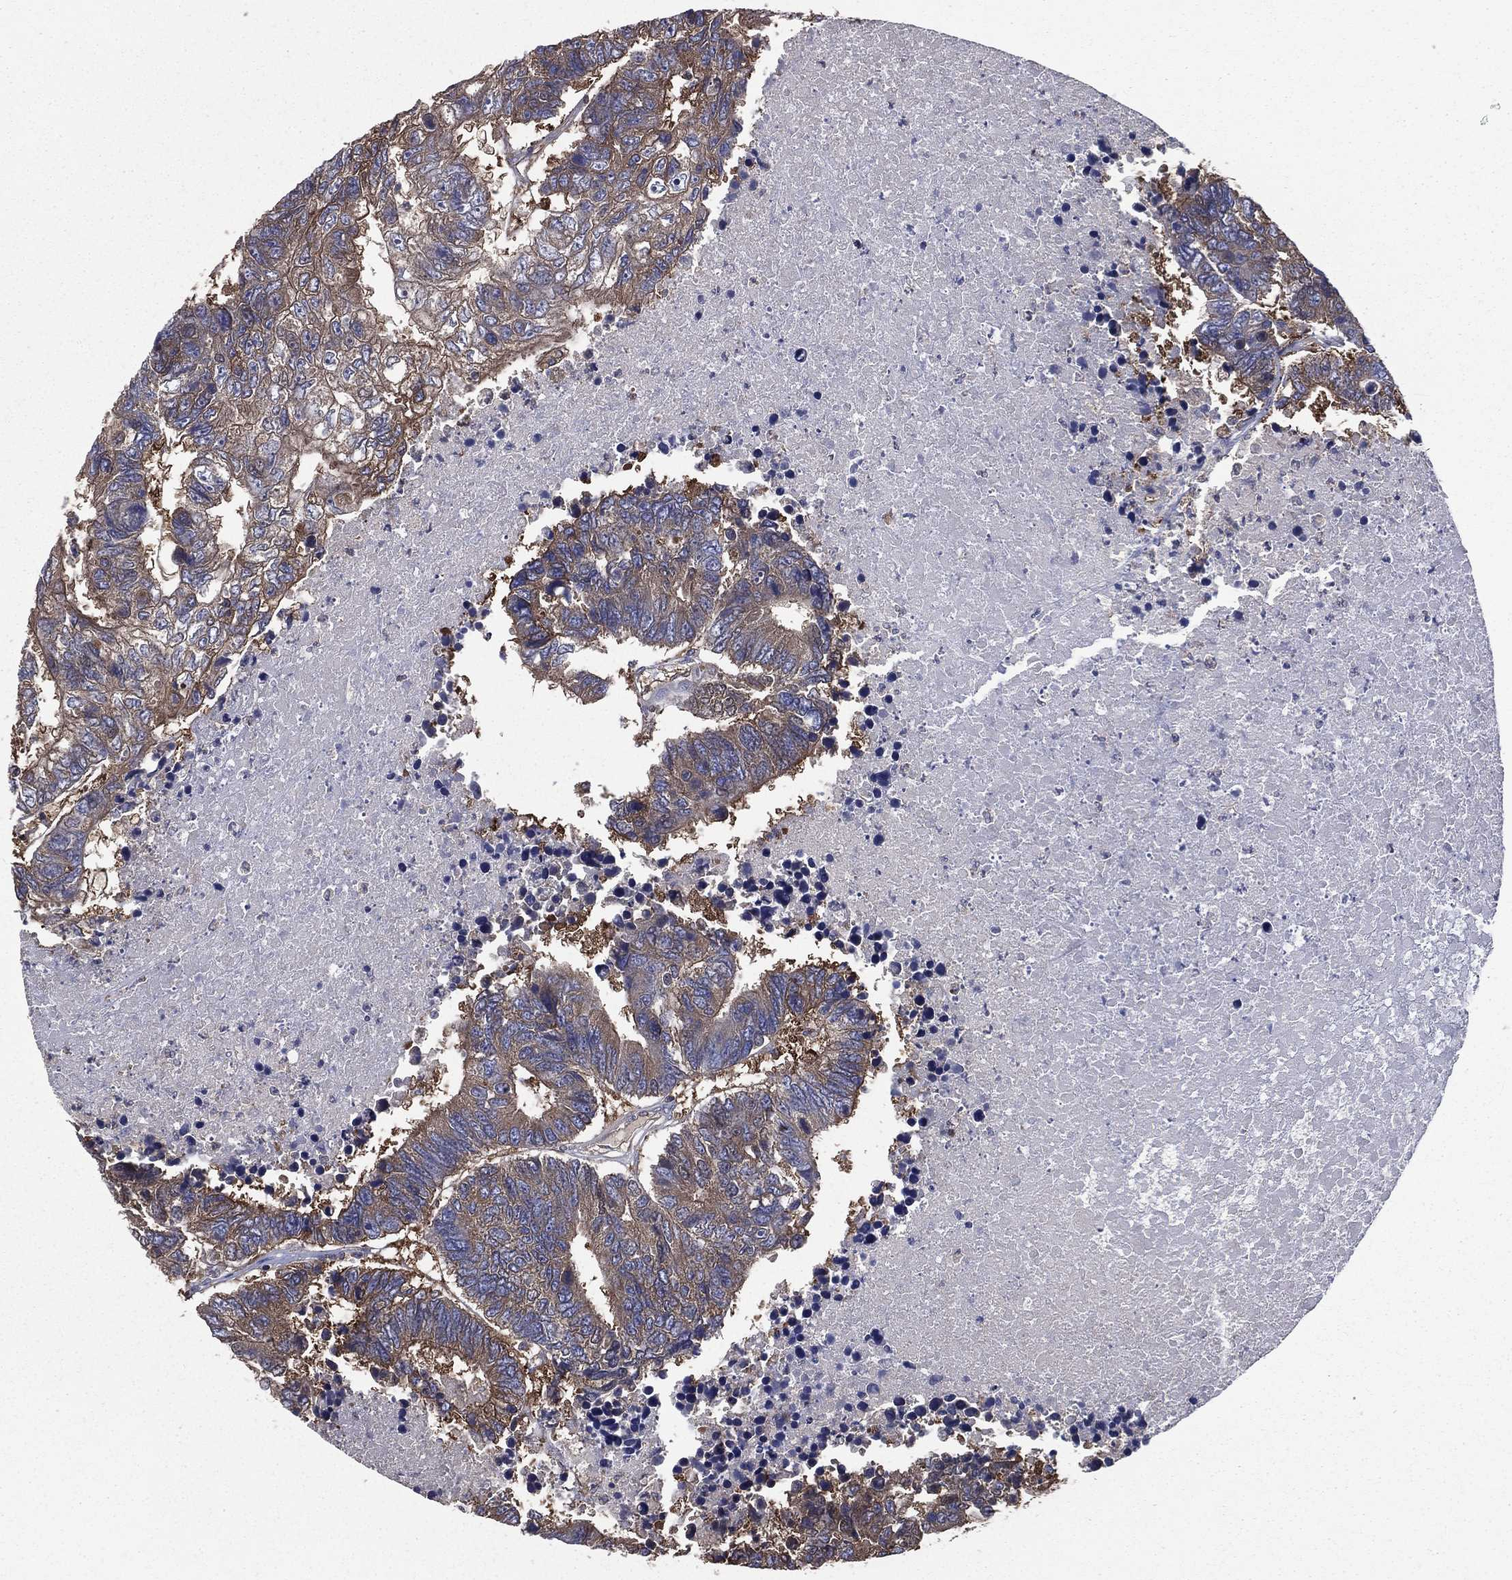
{"staining": {"intensity": "moderate", "quantity": ">75%", "location": "cytoplasmic/membranous"}, "tissue": "colorectal cancer", "cell_type": "Tumor cells", "image_type": "cancer", "snomed": [{"axis": "morphology", "description": "Adenocarcinoma, NOS"}, {"axis": "topography", "description": "Colon"}], "caption": "This micrograph reveals colorectal adenocarcinoma stained with IHC to label a protein in brown. The cytoplasmic/membranous of tumor cells show moderate positivity for the protein. Nuclei are counter-stained blue.", "gene": "SARS1", "patient": {"sex": "female", "age": 48}}